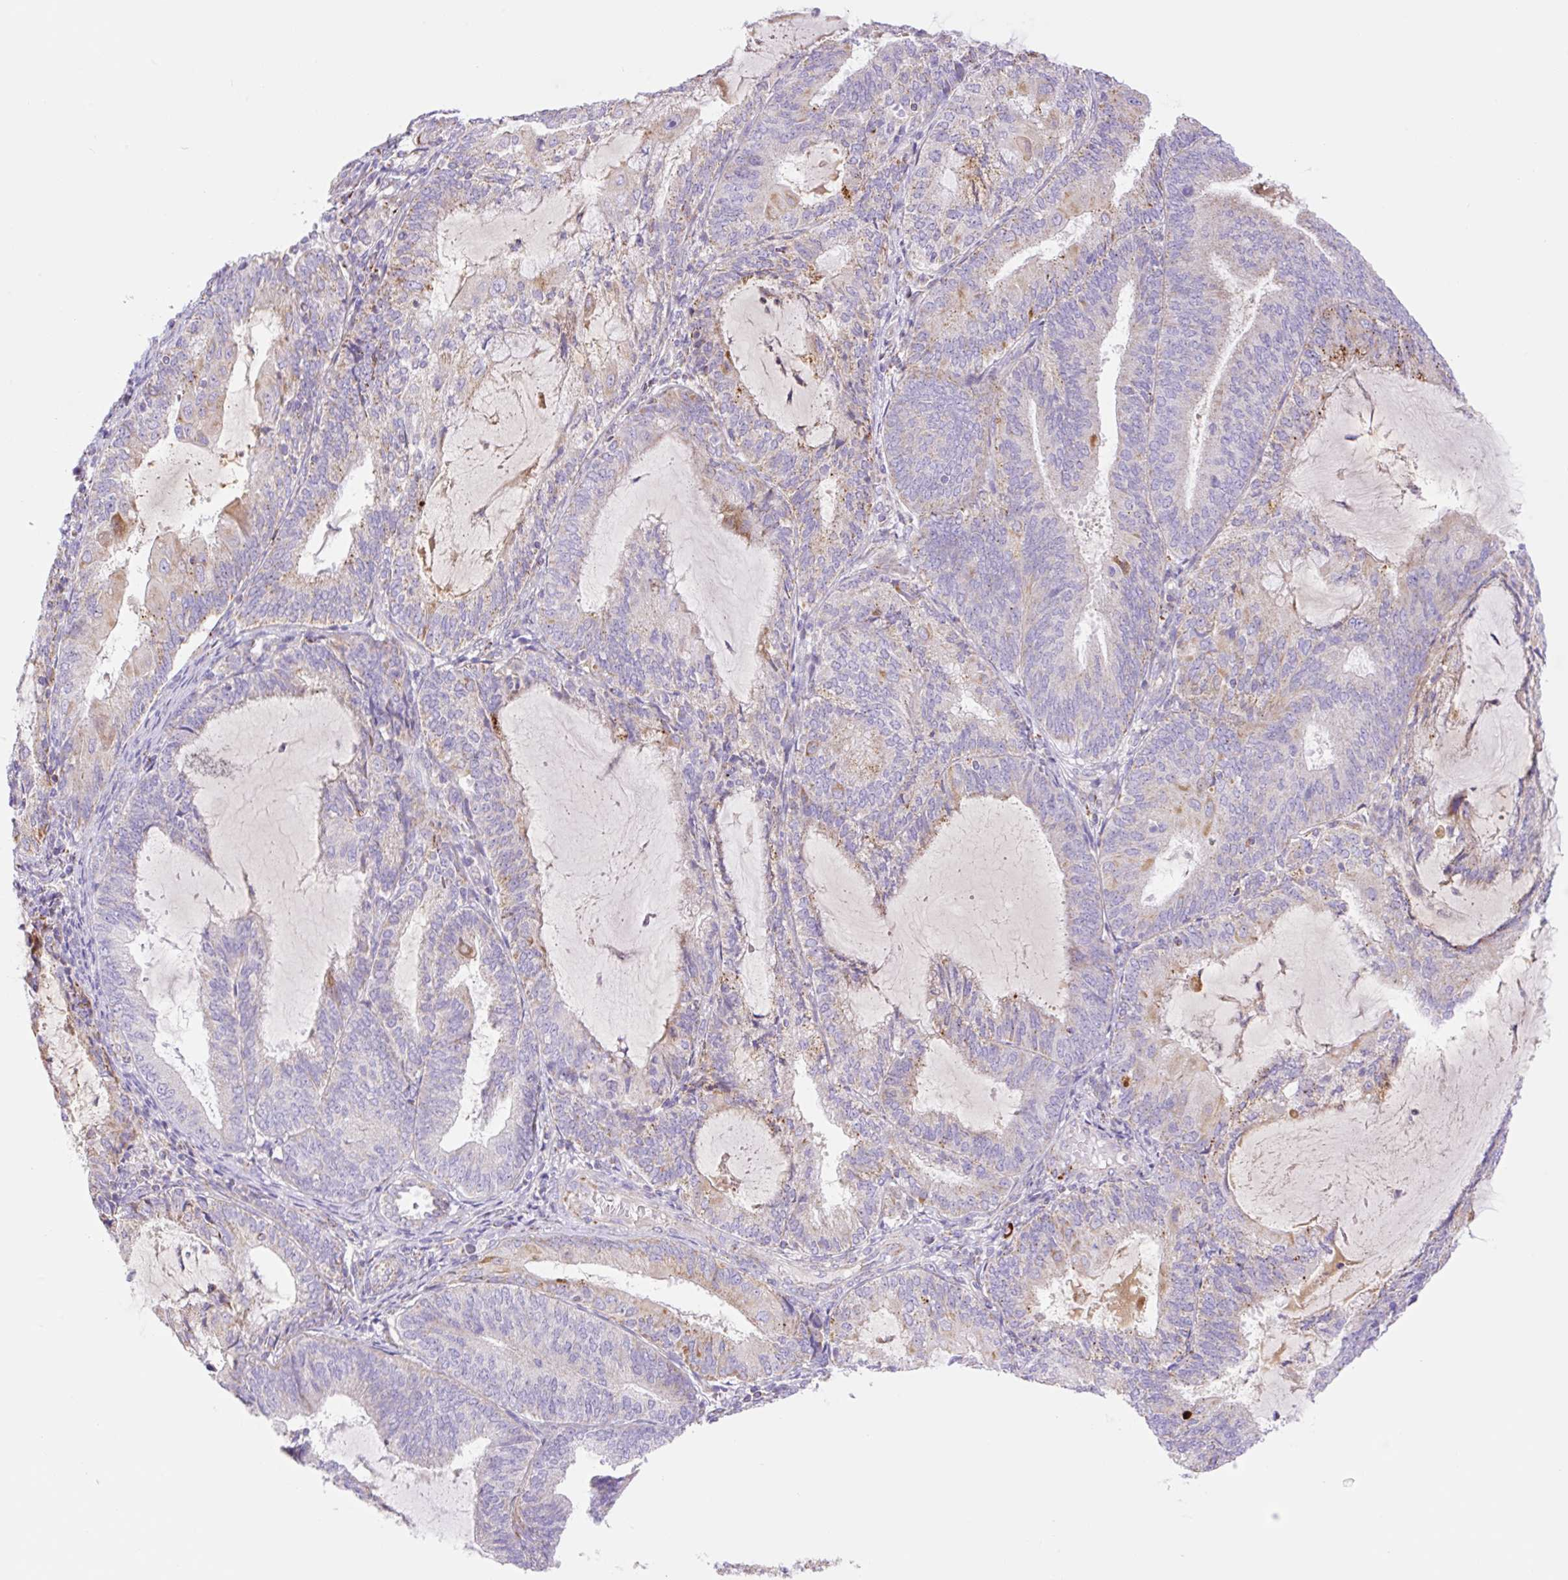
{"staining": {"intensity": "moderate", "quantity": "<25%", "location": "cytoplasmic/membranous"}, "tissue": "endometrial cancer", "cell_type": "Tumor cells", "image_type": "cancer", "snomed": [{"axis": "morphology", "description": "Adenocarcinoma, NOS"}, {"axis": "topography", "description": "Endometrium"}], "caption": "Brown immunohistochemical staining in human endometrial adenocarcinoma reveals moderate cytoplasmic/membranous staining in about <25% of tumor cells.", "gene": "ETNK2", "patient": {"sex": "female", "age": 81}}